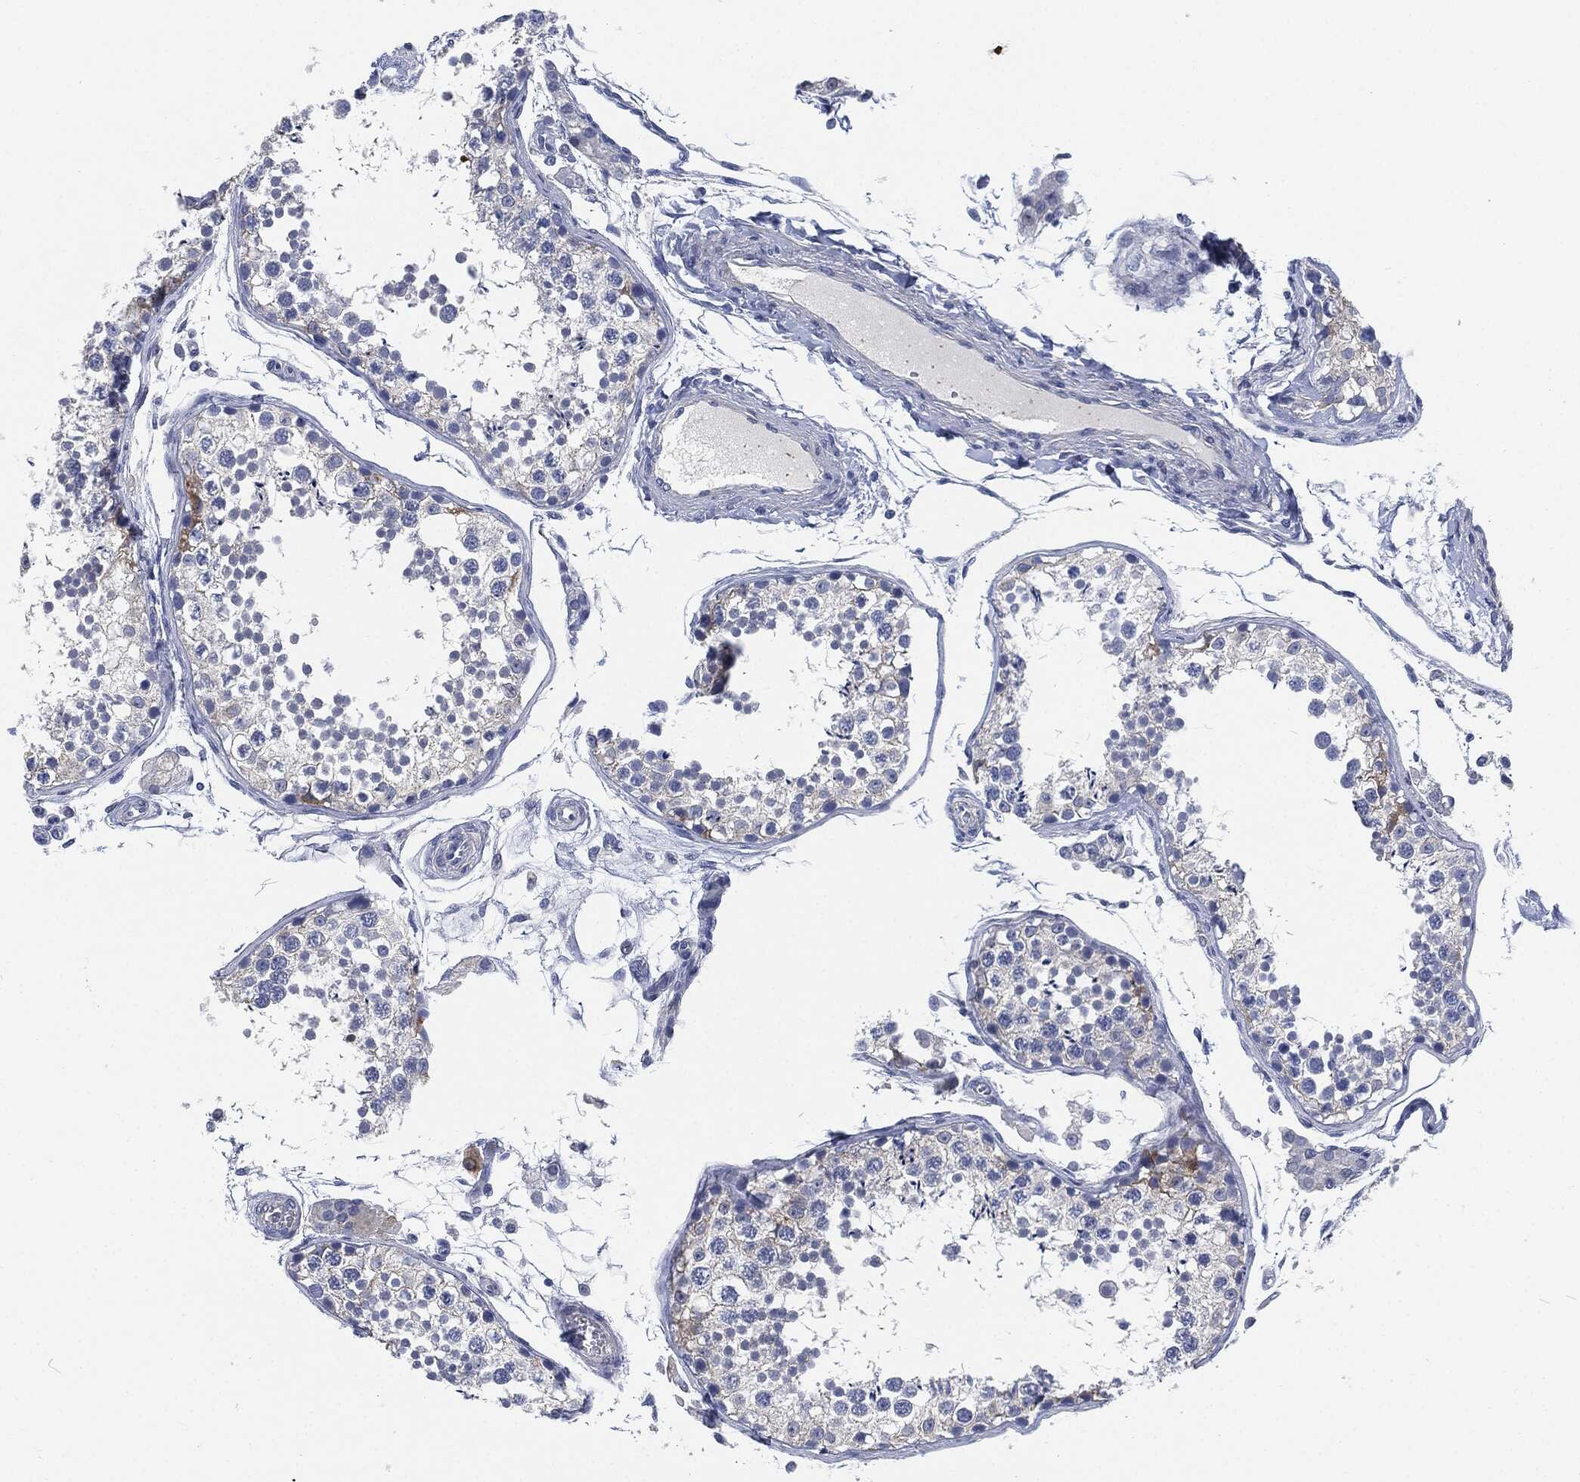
{"staining": {"intensity": "weak", "quantity": "<25%", "location": "cytoplasmic/membranous"}, "tissue": "testis", "cell_type": "Cells in seminiferous ducts", "image_type": "normal", "snomed": [{"axis": "morphology", "description": "Normal tissue, NOS"}, {"axis": "topography", "description": "Testis"}], "caption": "Cells in seminiferous ducts show no significant positivity in normal testis. (Brightfield microscopy of DAB (3,3'-diaminobenzidine) immunohistochemistry at high magnification).", "gene": "MPO", "patient": {"sex": "male", "age": 29}}